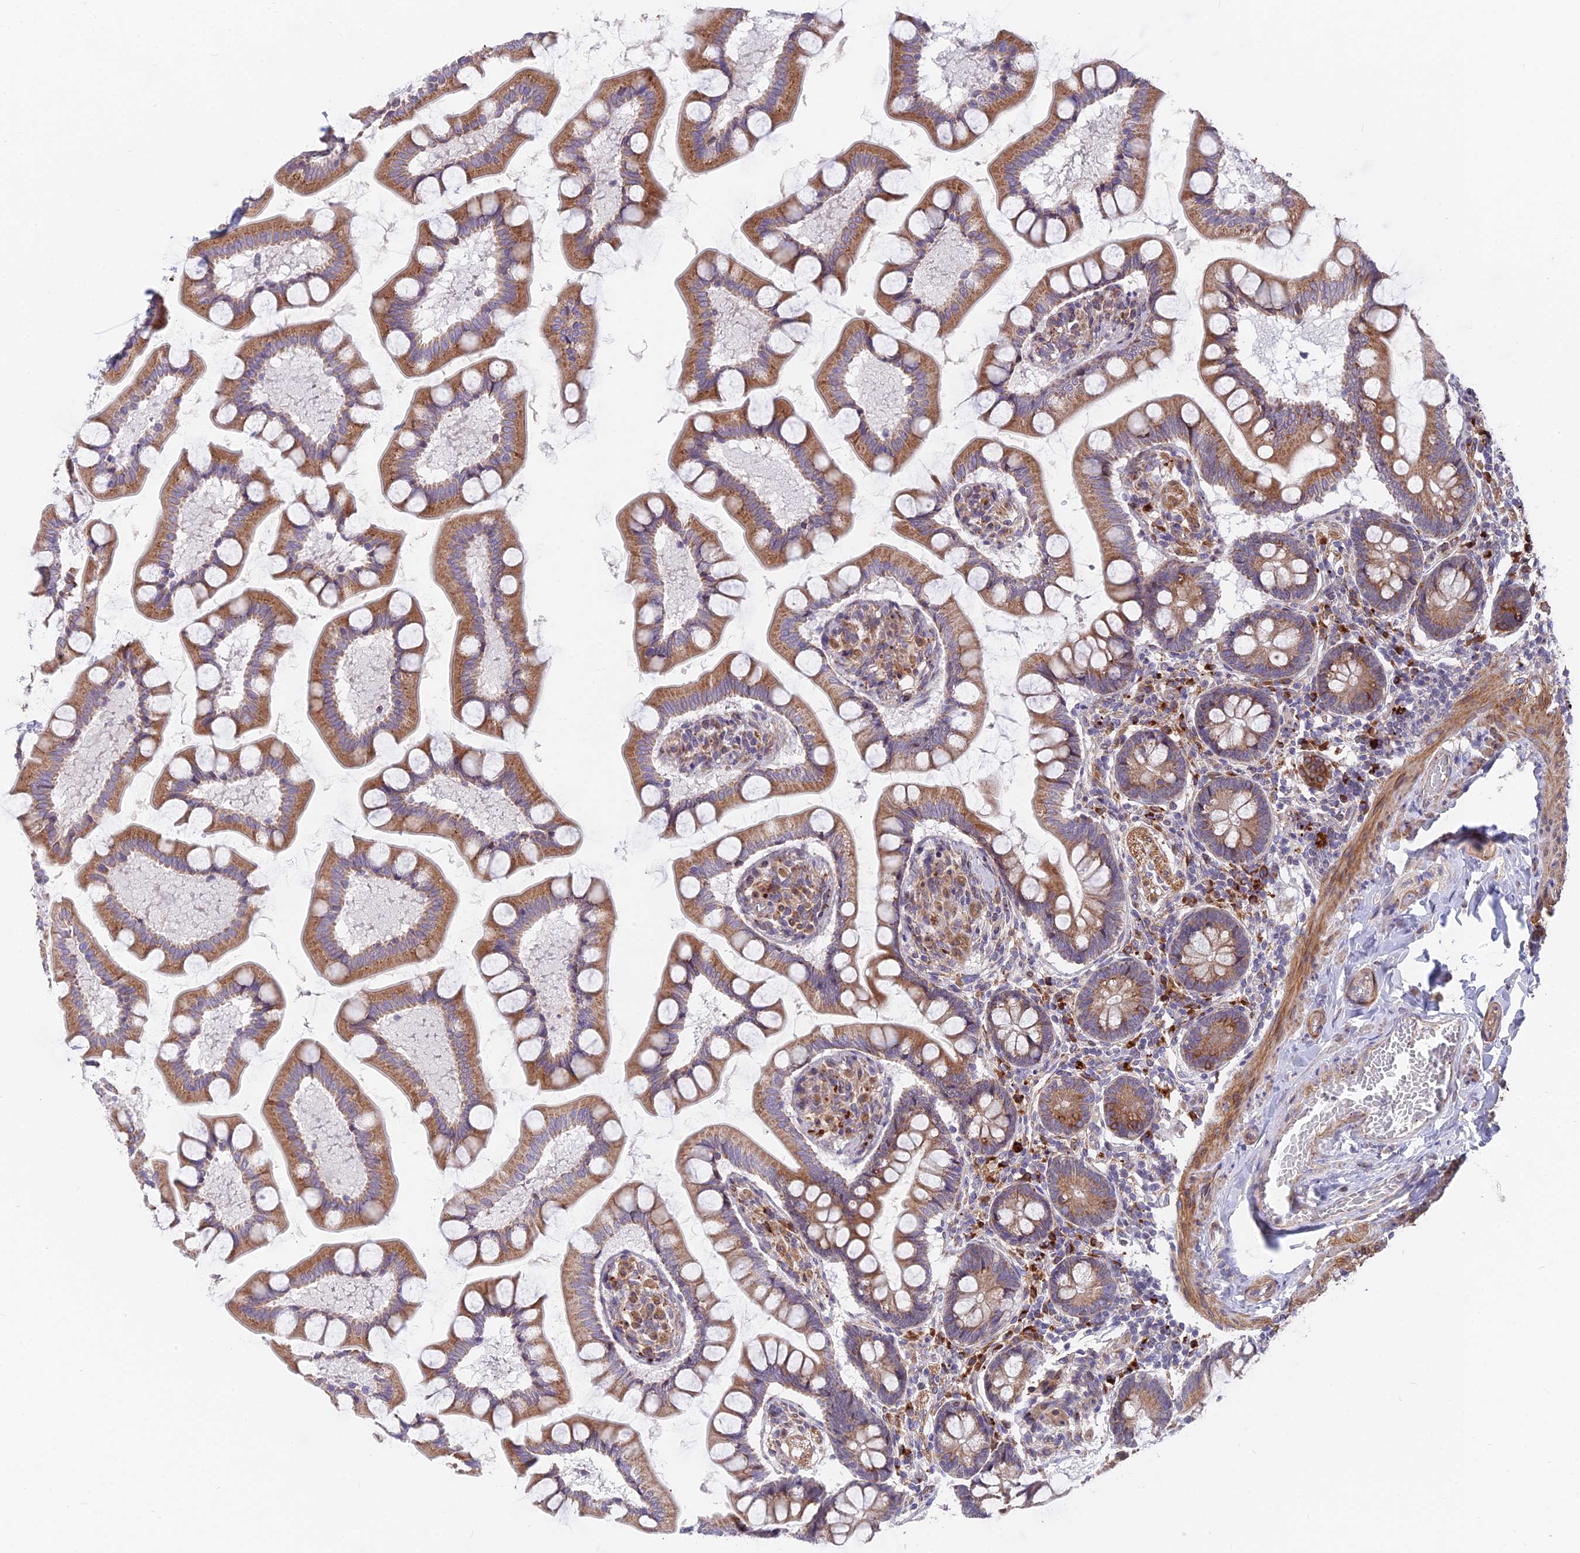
{"staining": {"intensity": "moderate", "quantity": ">75%", "location": "cytoplasmic/membranous"}, "tissue": "small intestine", "cell_type": "Glandular cells", "image_type": "normal", "snomed": [{"axis": "morphology", "description": "Normal tissue, NOS"}, {"axis": "topography", "description": "Small intestine"}], "caption": "A high-resolution micrograph shows immunohistochemistry staining of normal small intestine, which shows moderate cytoplasmic/membranous expression in about >75% of glandular cells. (Brightfield microscopy of DAB IHC at high magnification).", "gene": "TBC1D20", "patient": {"sex": "male", "age": 41}}